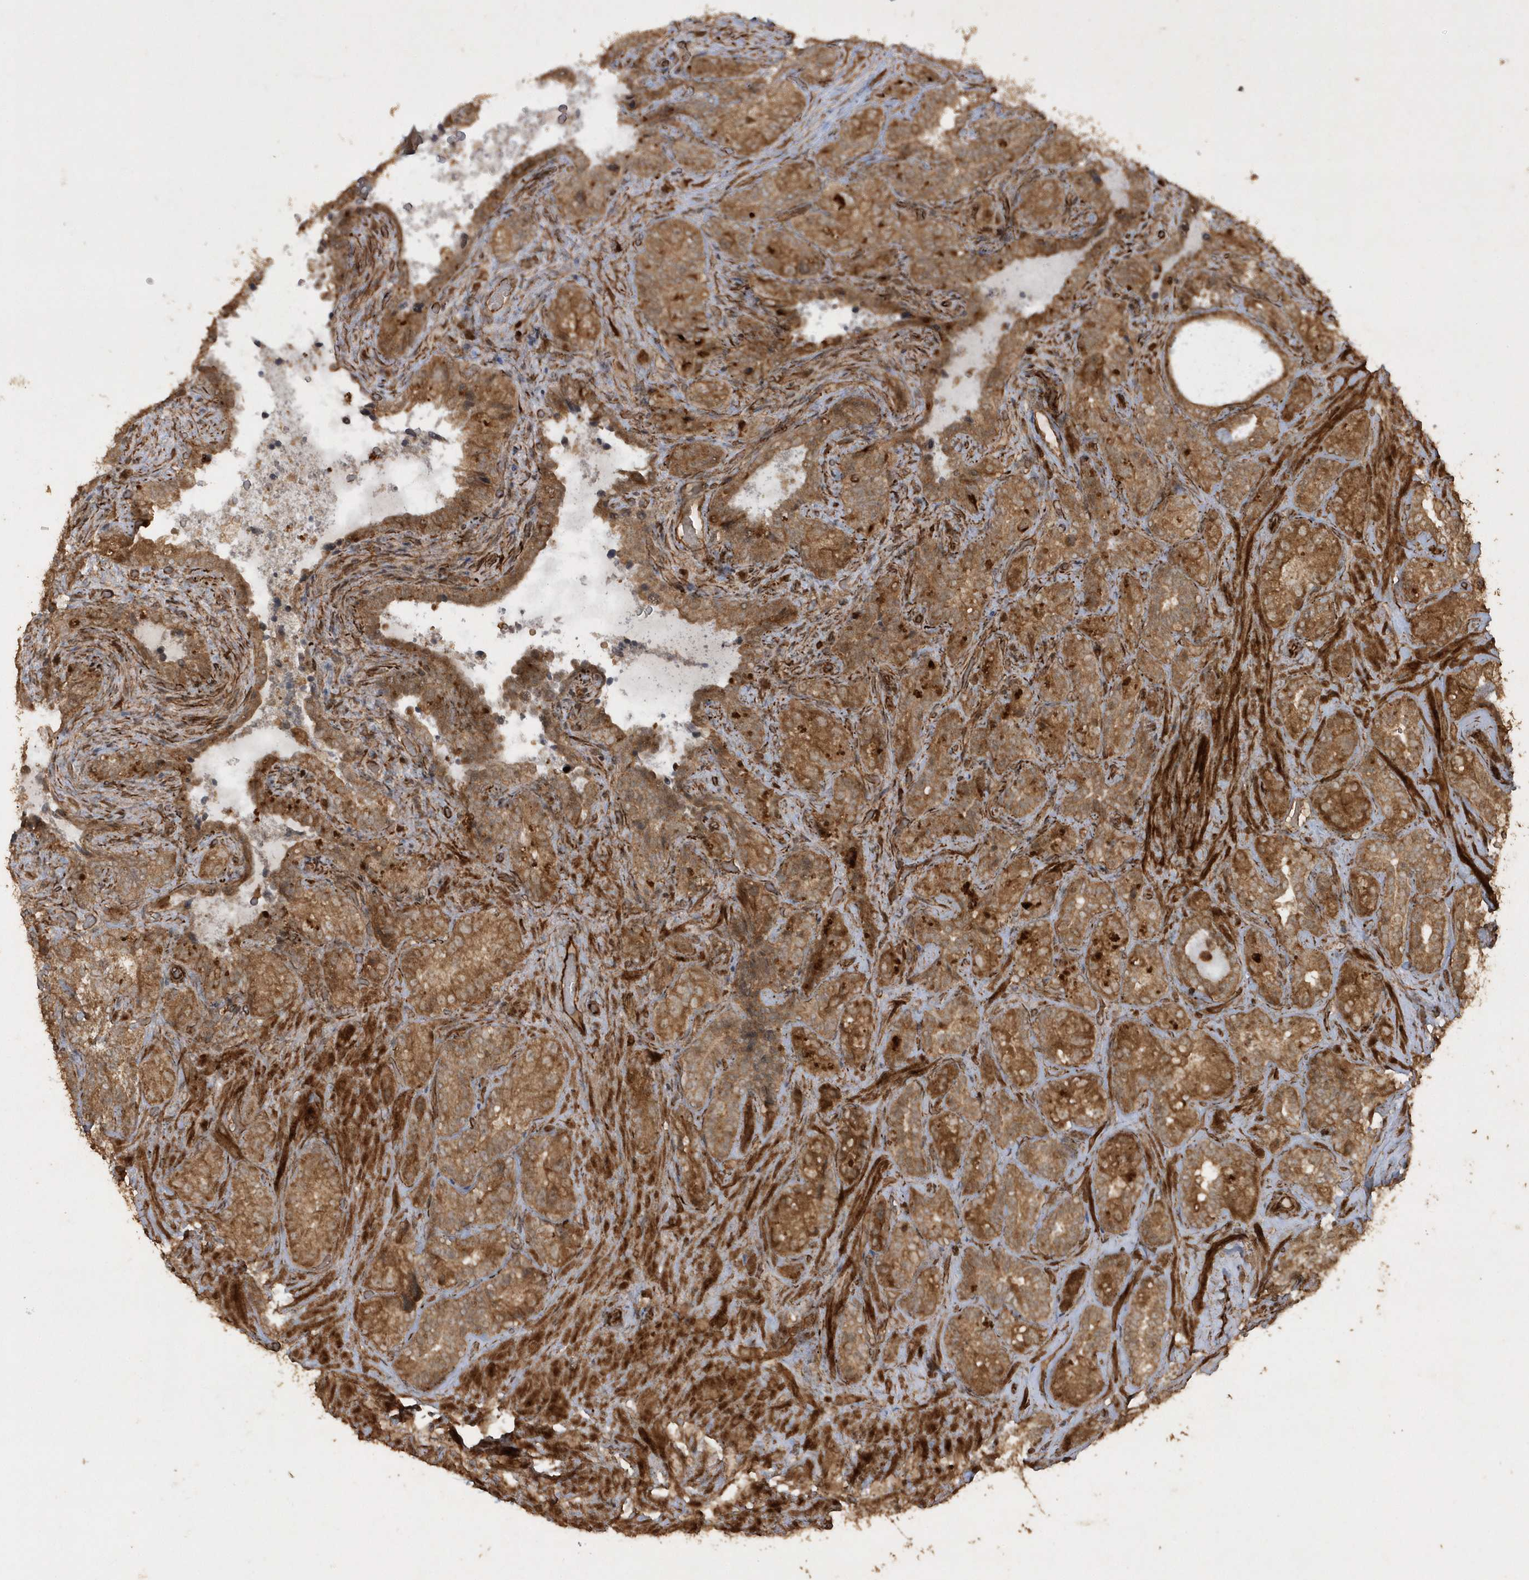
{"staining": {"intensity": "moderate", "quantity": ">75%", "location": "cytoplasmic/membranous"}, "tissue": "seminal vesicle", "cell_type": "Glandular cells", "image_type": "normal", "snomed": [{"axis": "morphology", "description": "Normal tissue, NOS"}, {"axis": "topography", "description": "Seminal veicle"}, {"axis": "topography", "description": "Peripheral nerve tissue"}], "caption": "Immunohistochemical staining of normal seminal vesicle reveals medium levels of moderate cytoplasmic/membranous staining in approximately >75% of glandular cells.", "gene": "AVPI1", "patient": {"sex": "male", "age": 67}}